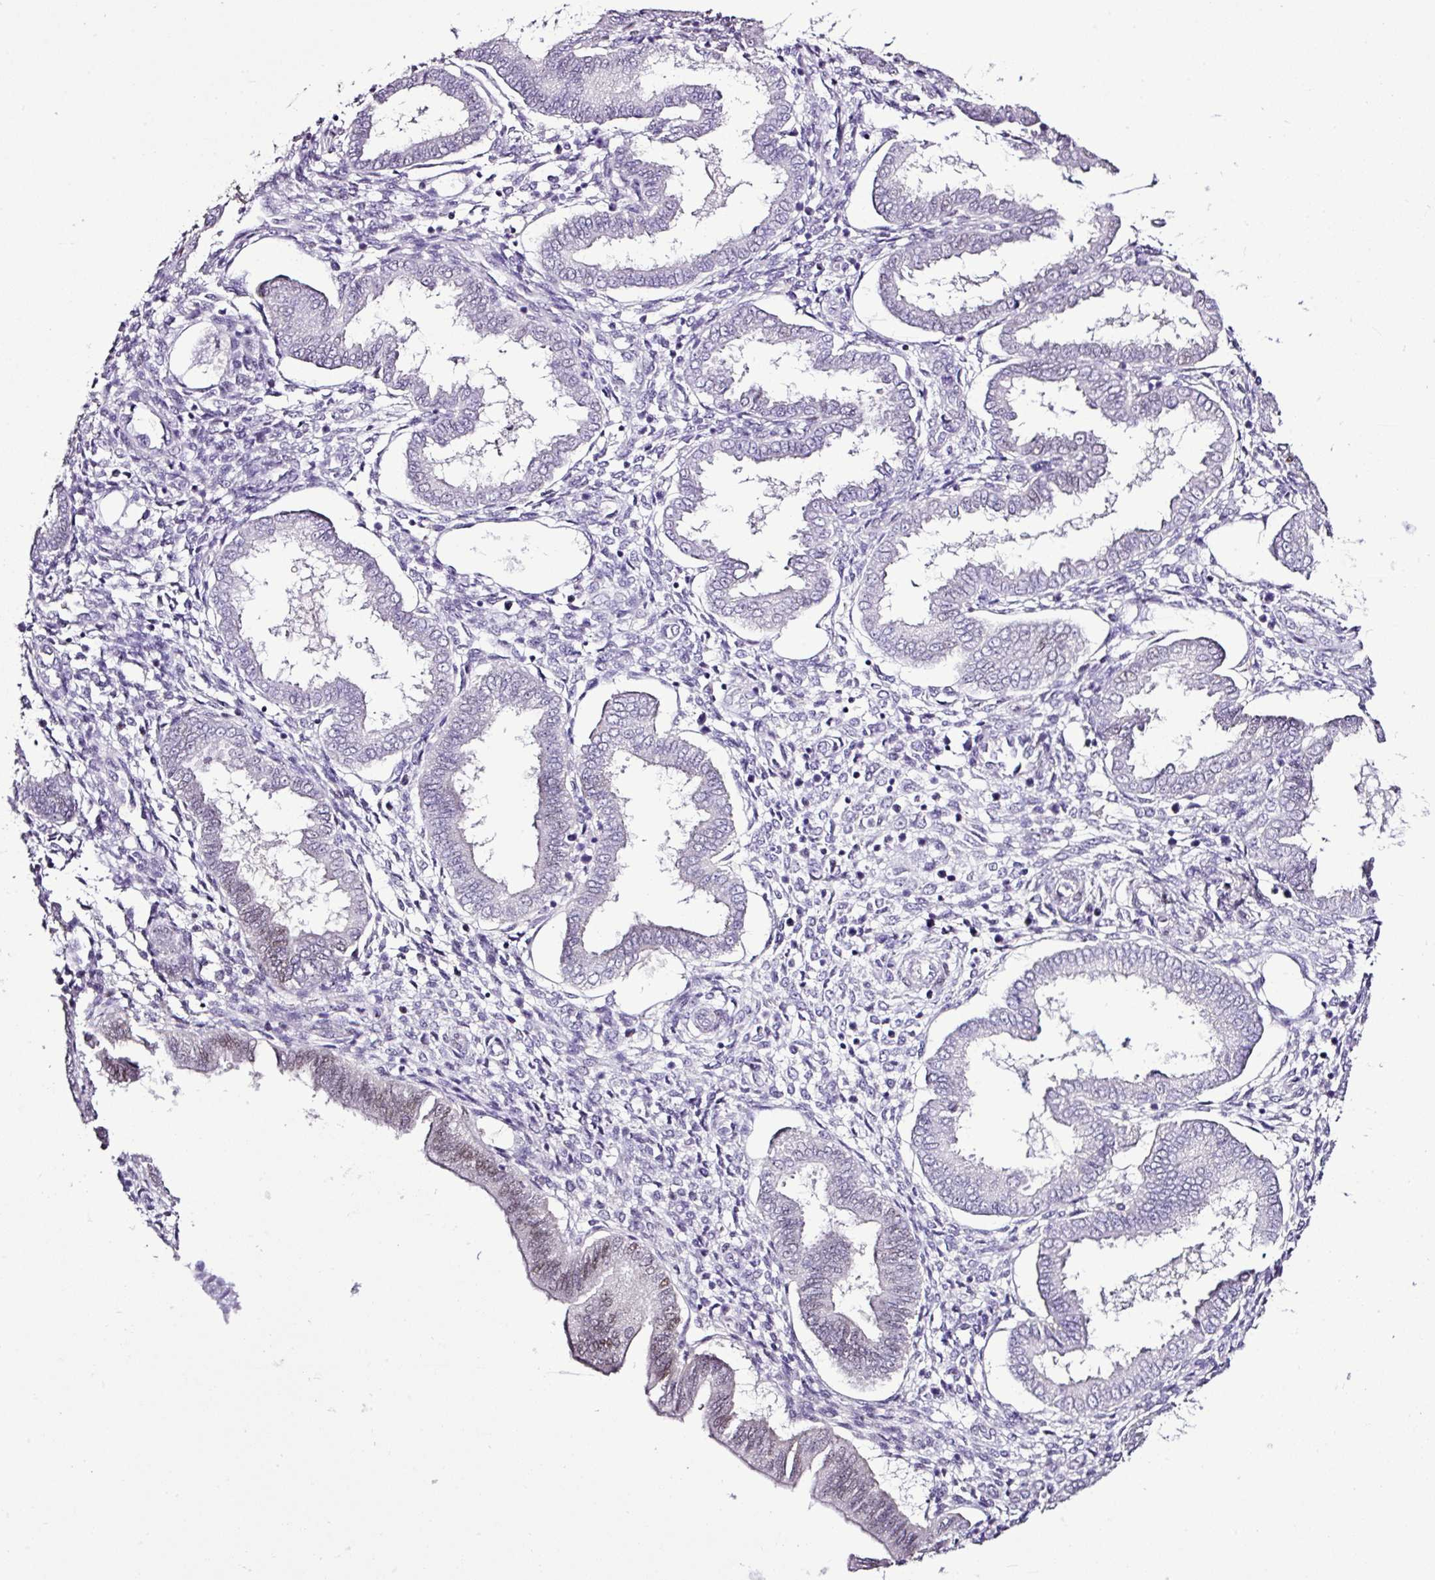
{"staining": {"intensity": "strong", "quantity": "25%-75%", "location": "nuclear"}, "tissue": "endometrium", "cell_type": "Cells in endometrial stroma", "image_type": "normal", "snomed": [{"axis": "morphology", "description": "Normal tissue, NOS"}, {"axis": "topography", "description": "Endometrium"}], "caption": "The image shows a brown stain indicating the presence of a protein in the nuclear of cells in endometrial stroma in endometrium. Nuclei are stained in blue.", "gene": "ESR1", "patient": {"sex": "female", "age": 24}}